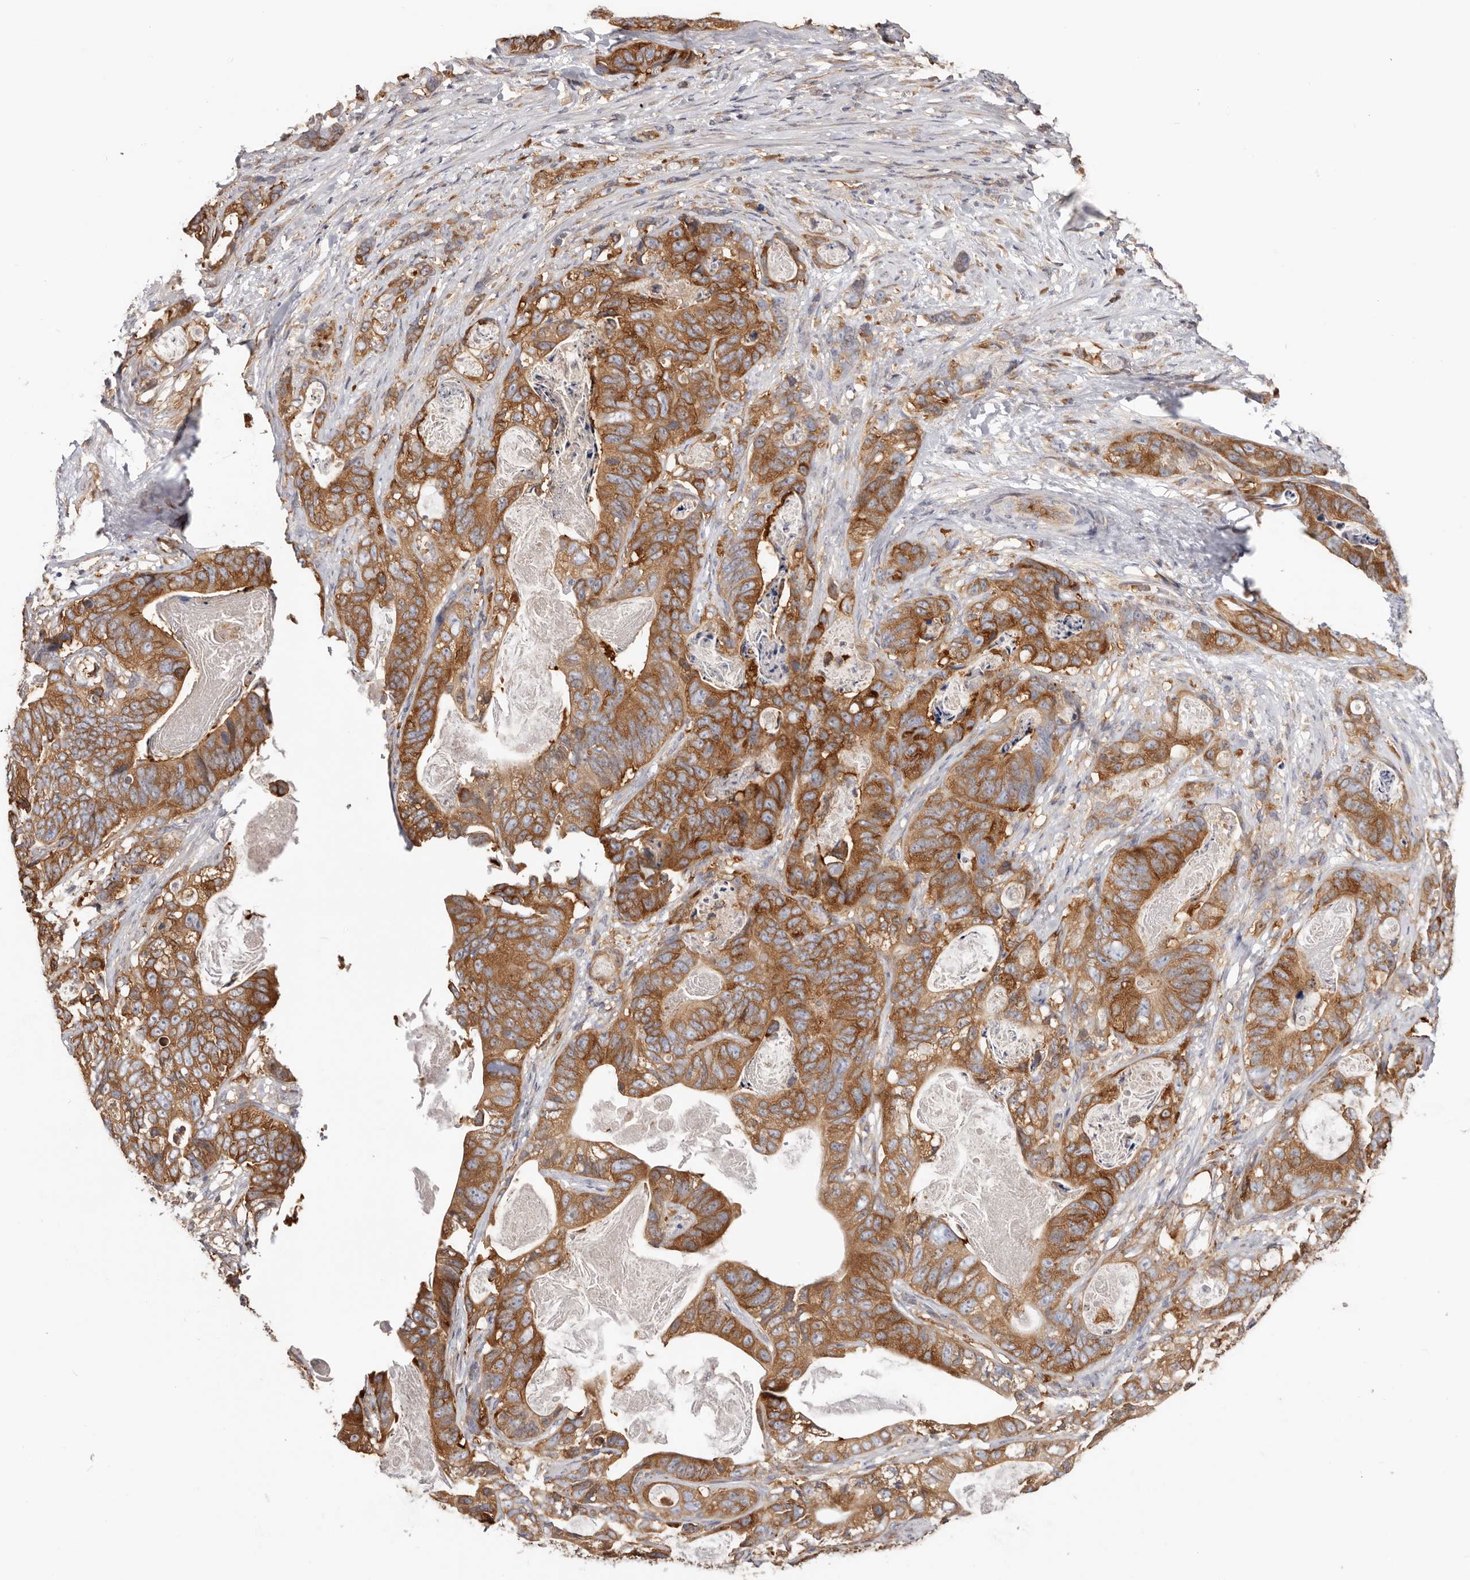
{"staining": {"intensity": "strong", "quantity": ">75%", "location": "cytoplasmic/membranous"}, "tissue": "stomach cancer", "cell_type": "Tumor cells", "image_type": "cancer", "snomed": [{"axis": "morphology", "description": "Normal tissue, NOS"}, {"axis": "morphology", "description": "Adenocarcinoma, NOS"}, {"axis": "topography", "description": "Stomach"}], "caption": "Protein staining of stomach adenocarcinoma tissue displays strong cytoplasmic/membranous positivity in approximately >75% of tumor cells. (brown staining indicates protein expression, while blue staining denotes nuclei).", "gene": "EPRS1", "patient": {"sex": "female", "age": 89}}